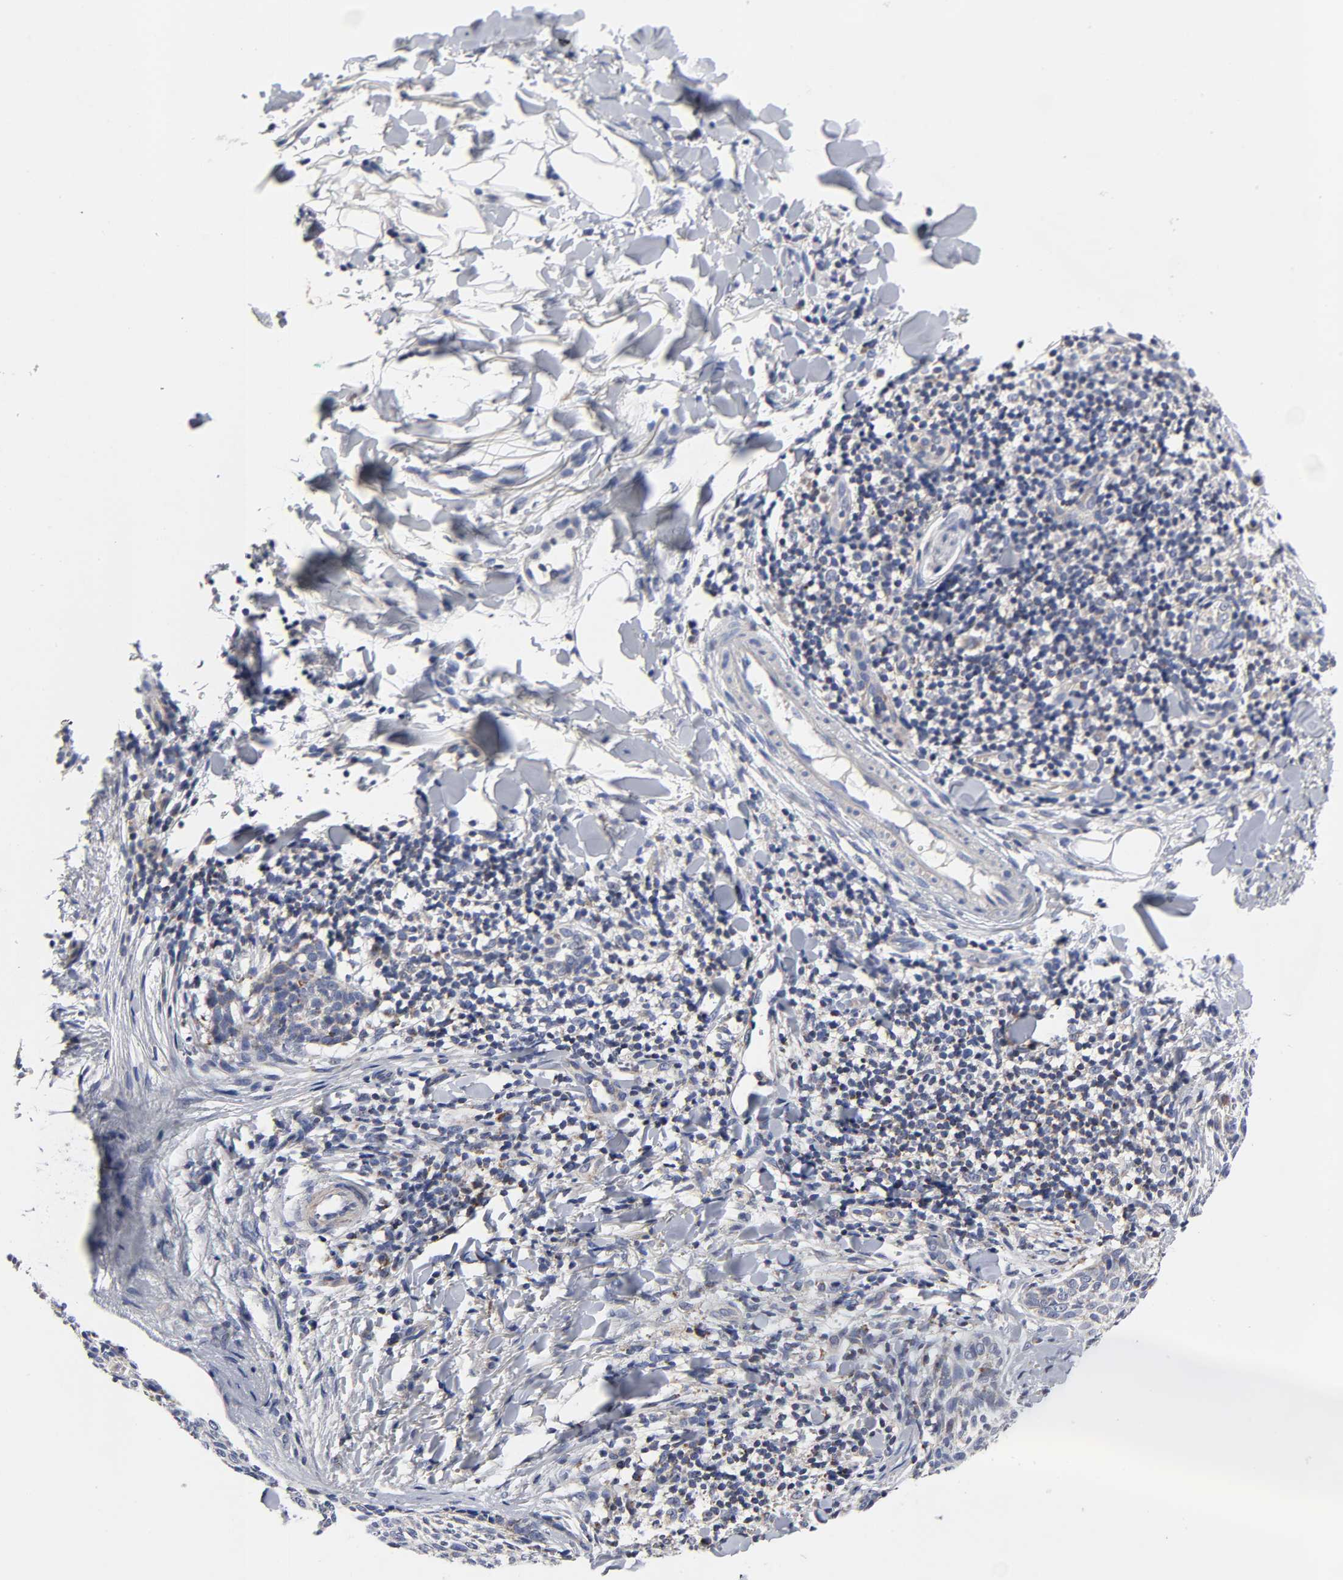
{"staining": {"intensity": "weak", "quantity": "<25%", "location": "cytoplasmic/membranous"}, "tissue": "skin cancer", "cell_type": "Tumor cells", "image_type": "cancer", "snomed": [{"axis": "morphology", "description": "Normal tissue, NOS"}, {"axis": "morphology", "description": "Basal cell carcinoma"}, {"axis": "topography", "description": "Skin"}], "caption": "This is an IHC photomicrograph of human basal cell carcinoma (skin). There is no expression in tumor cells.", "gene": "AOPEP", "patient": {"sex": "female", "age": 57}}